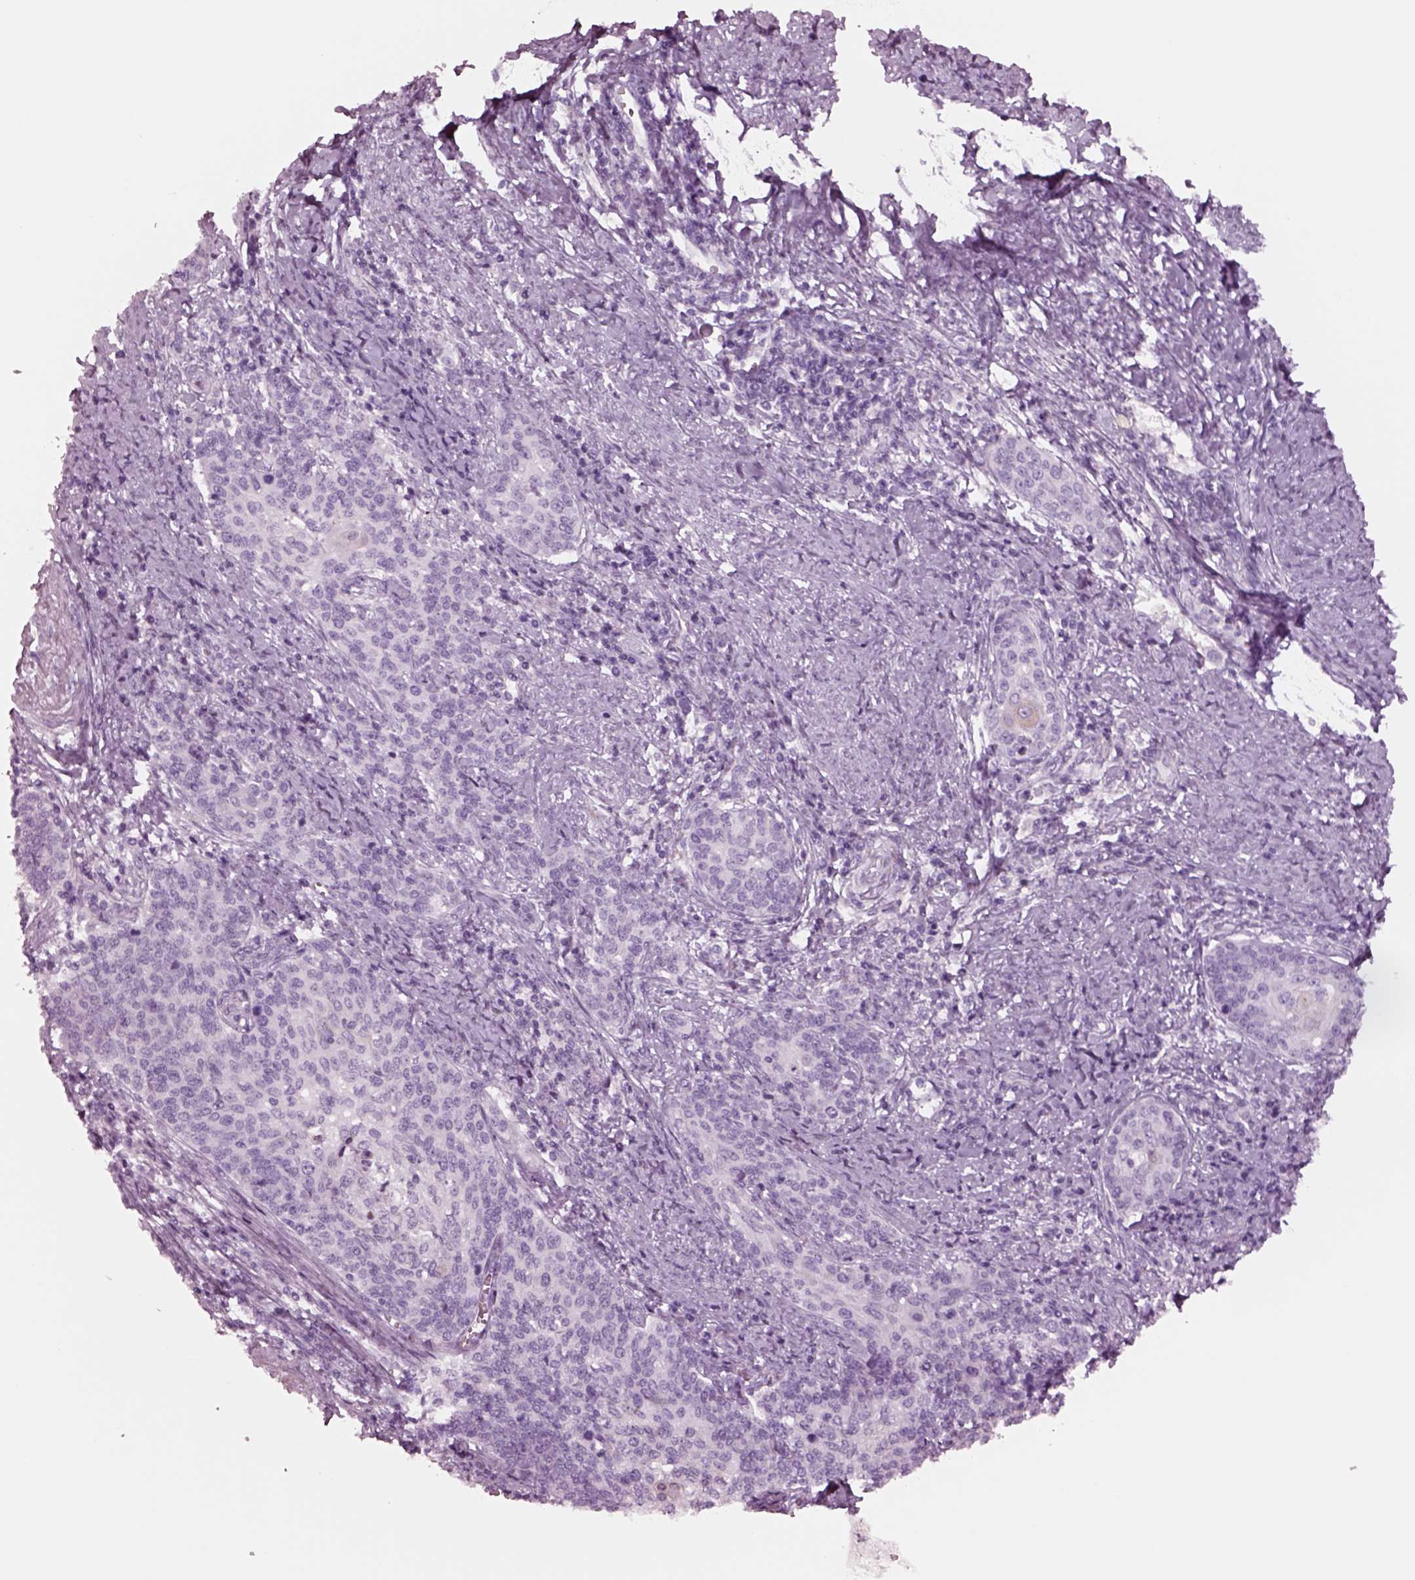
{"staining": {"intensity": "negative", "quantity": "none", "location": "none"}, "tissue": "cervical cancer", "cell_type": "Tumor cells", "image_type": "cancer", "snomed": [{"axis": "morphology", "description": "Squamous cell carcinoma, NOS"}, {"axis": "topography", "description": "Cervix"}], "caption": "Cervical squamous cell carcinoma was stained to show a protein in brown. There is no significant positivity in tumor cells.", "gene": "NMRK2", "patient": {"sex": "female", "age": 39}}